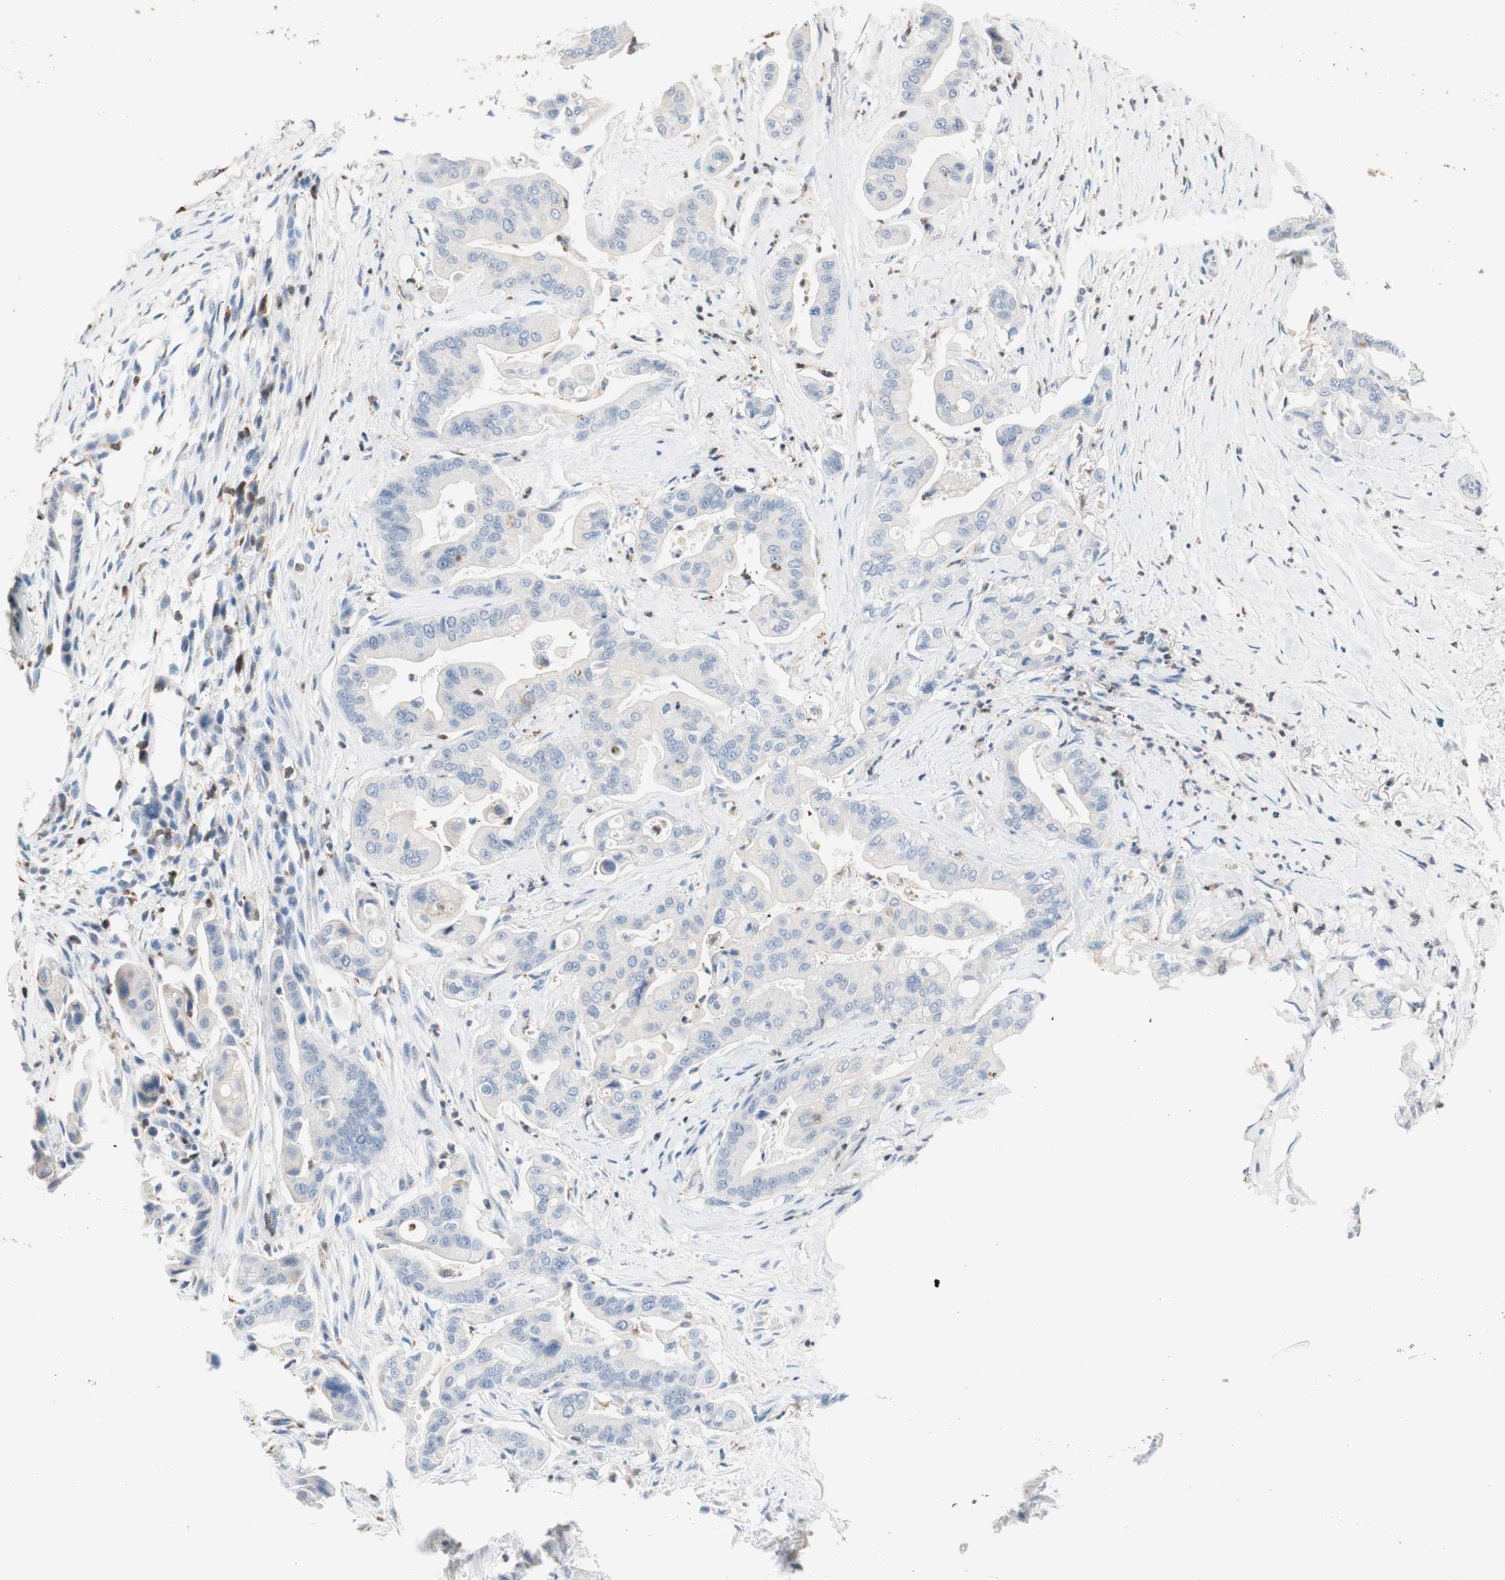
{"staining": {"intensity": "negative", "quantity": "none", "location": "none"}, "tissue": "pancreatic cancer", "cell_type": "Tumor cells", "image_type": "cancer", "snomed": [{"axis": "morphology", "description": "Adenocarcinoma, NOS"}, {"axis": "topography", "description": "Pancreas"}], "caption": "The micrograph reveals no significant expression in tumor cells of pancreatic cancer. (DAB (3,3'-diaminobenzidine) IHC visualized using brightfield microscopy, high magnification).", "gene": "SPINK6", "patient": {"sex": "female", "age": 75}}